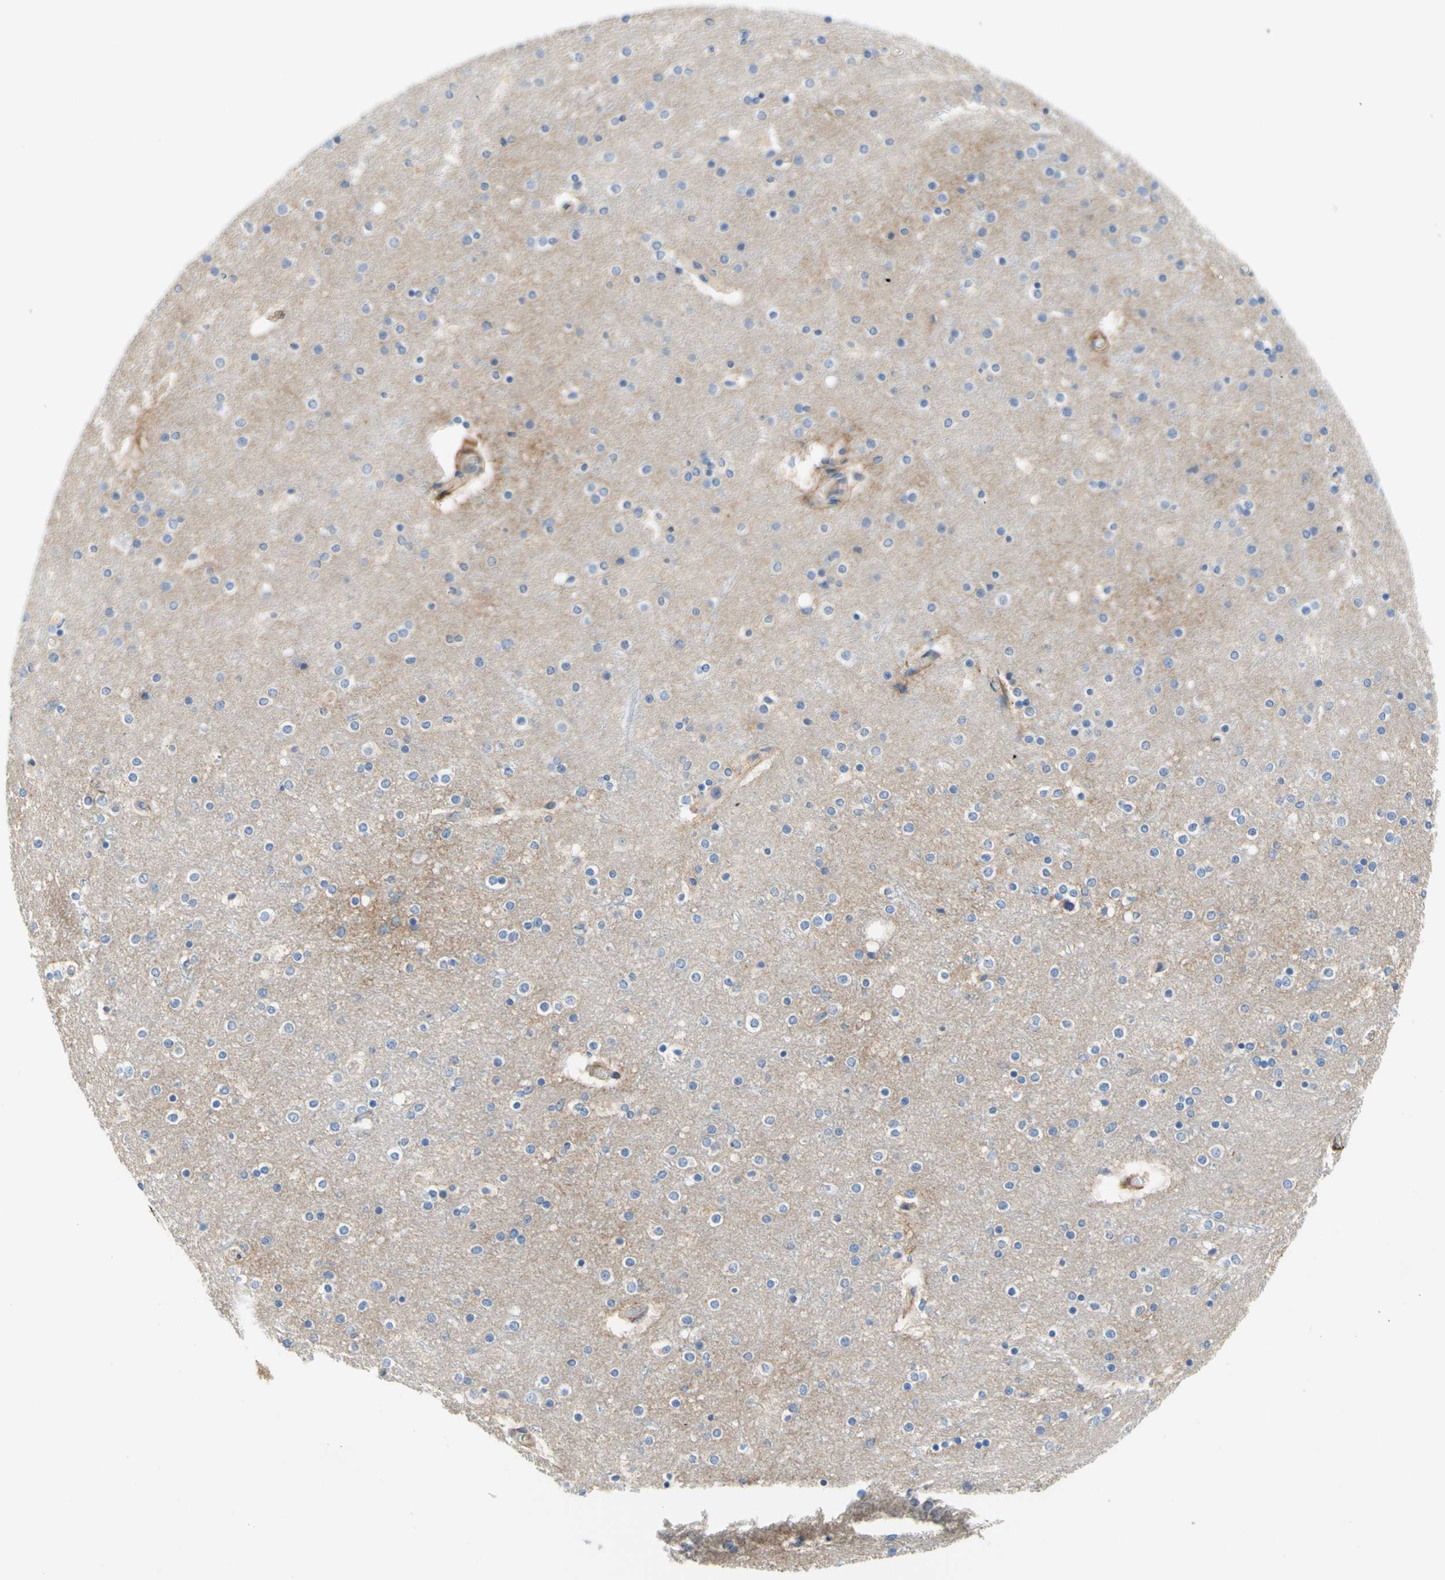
{"staining": {"intensity": "negative", "quantity": "none", "location": "none"}, "tissue": "cerebral cortex", "cell_type": "Endothelial cells", "image_type": "normal", "snomed": [{"axis": "morphology", "description": "Normal tissue, NOS"}, {"axis": "topography", "description": "Cerebral cortex"}], "caption": "Benign cerebral cortex was stained to show a protein in brown. There is no significant expression in endothelial cells. (Brightfield microscopy of DAB immunohistochemistry (IHC) at high magnification).", "gene": "F3", "patient": {"sex": "female", "age": 54}}